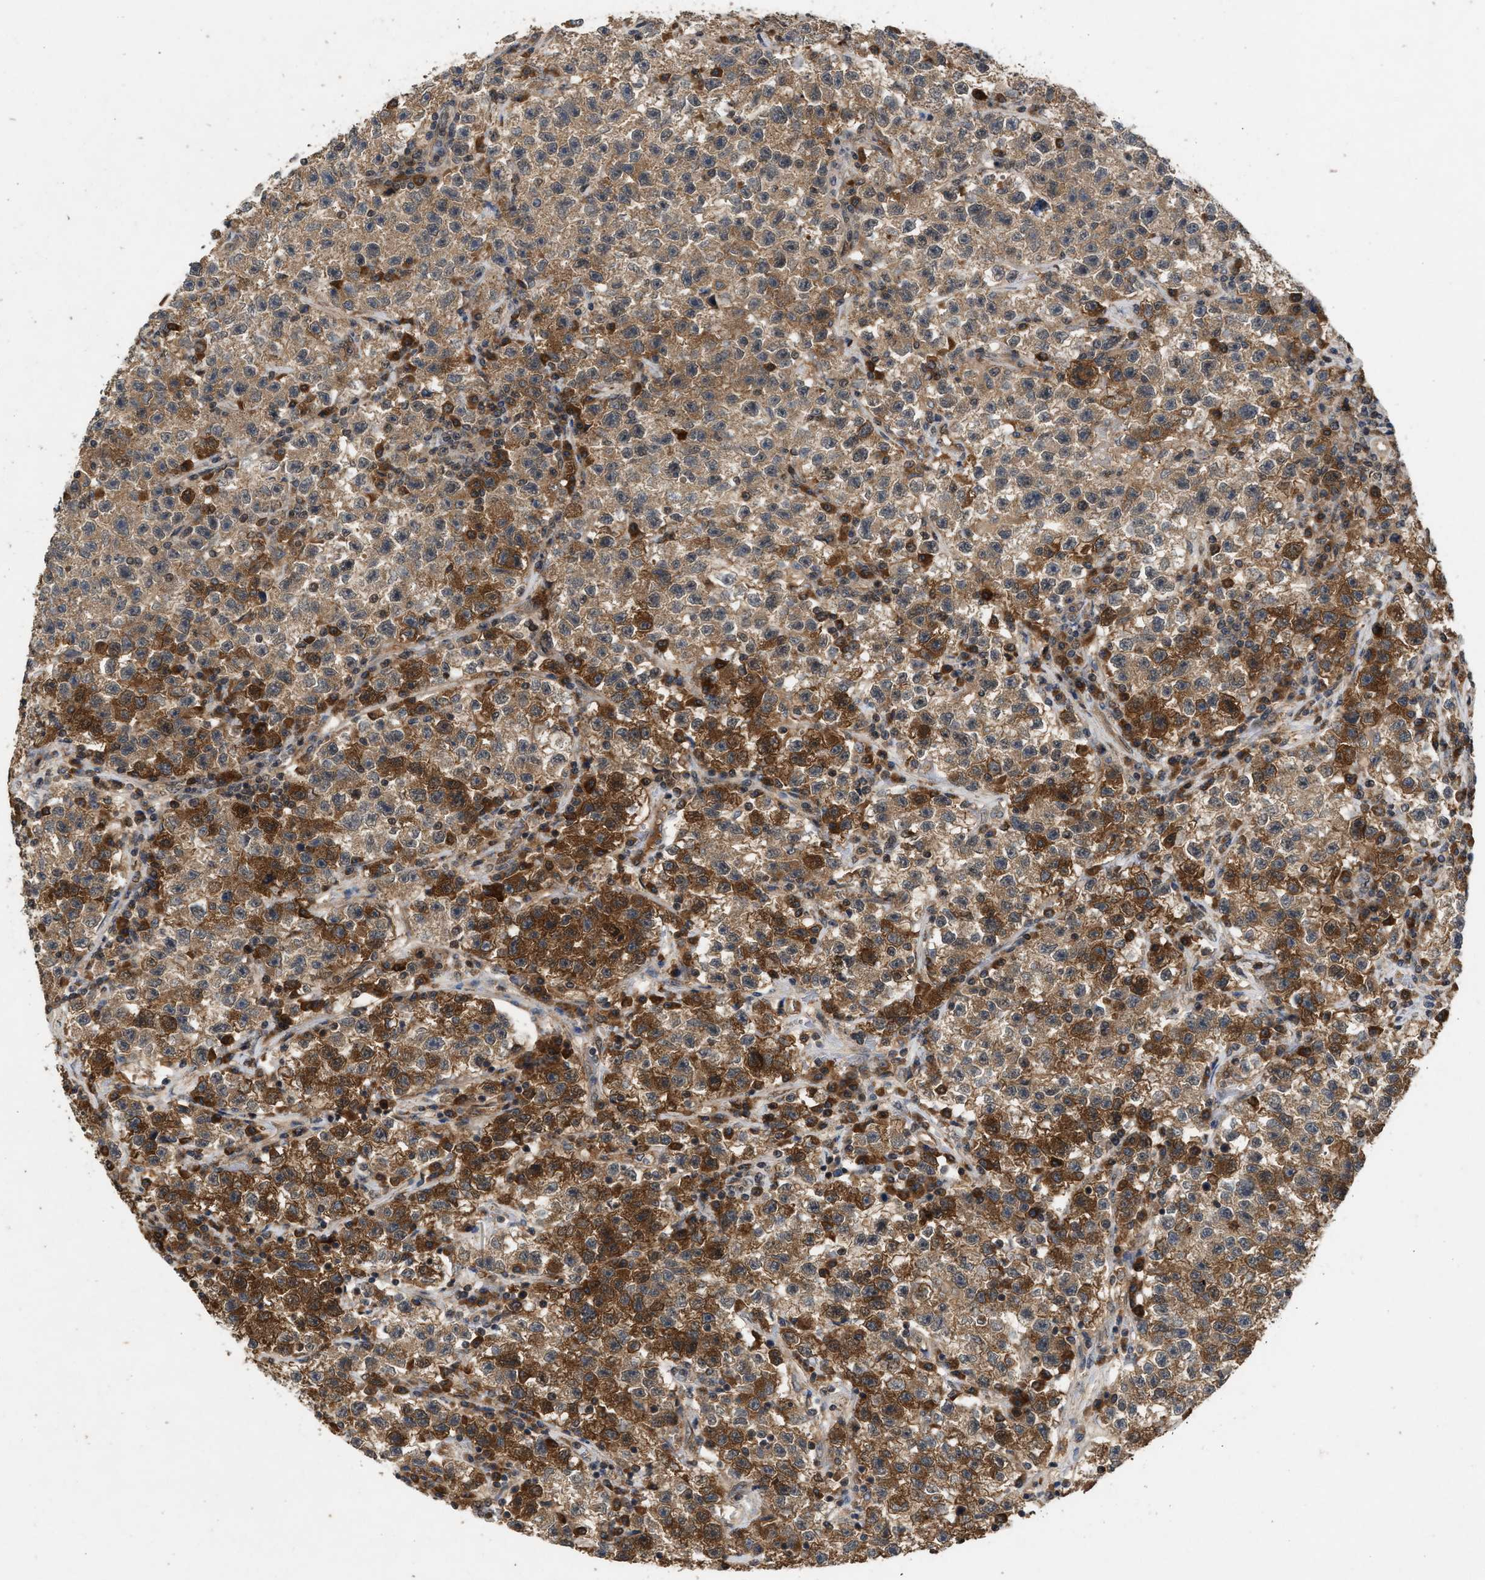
{"staining": {"intensity": "moderate", "quantity": ">75%", "location": "cytoplasmic/membranous"}, "tissue": "testis cancer", "cell_type": "Tumor cells", "image_type": "cancer", "snomed": [{"axis": "morphology", "description": "Seminoma, NOS"}, {"axis": "topography", "description": "Testis"}], "caption": "The photomicrograph displays staining of testis cancer (seminoma), revealing moderate cytoplasmic/membranous protein positivity (brown color) within tumor cells.", "gene": "RUSC2", "patient": {"sex": "male", "age": 22}}